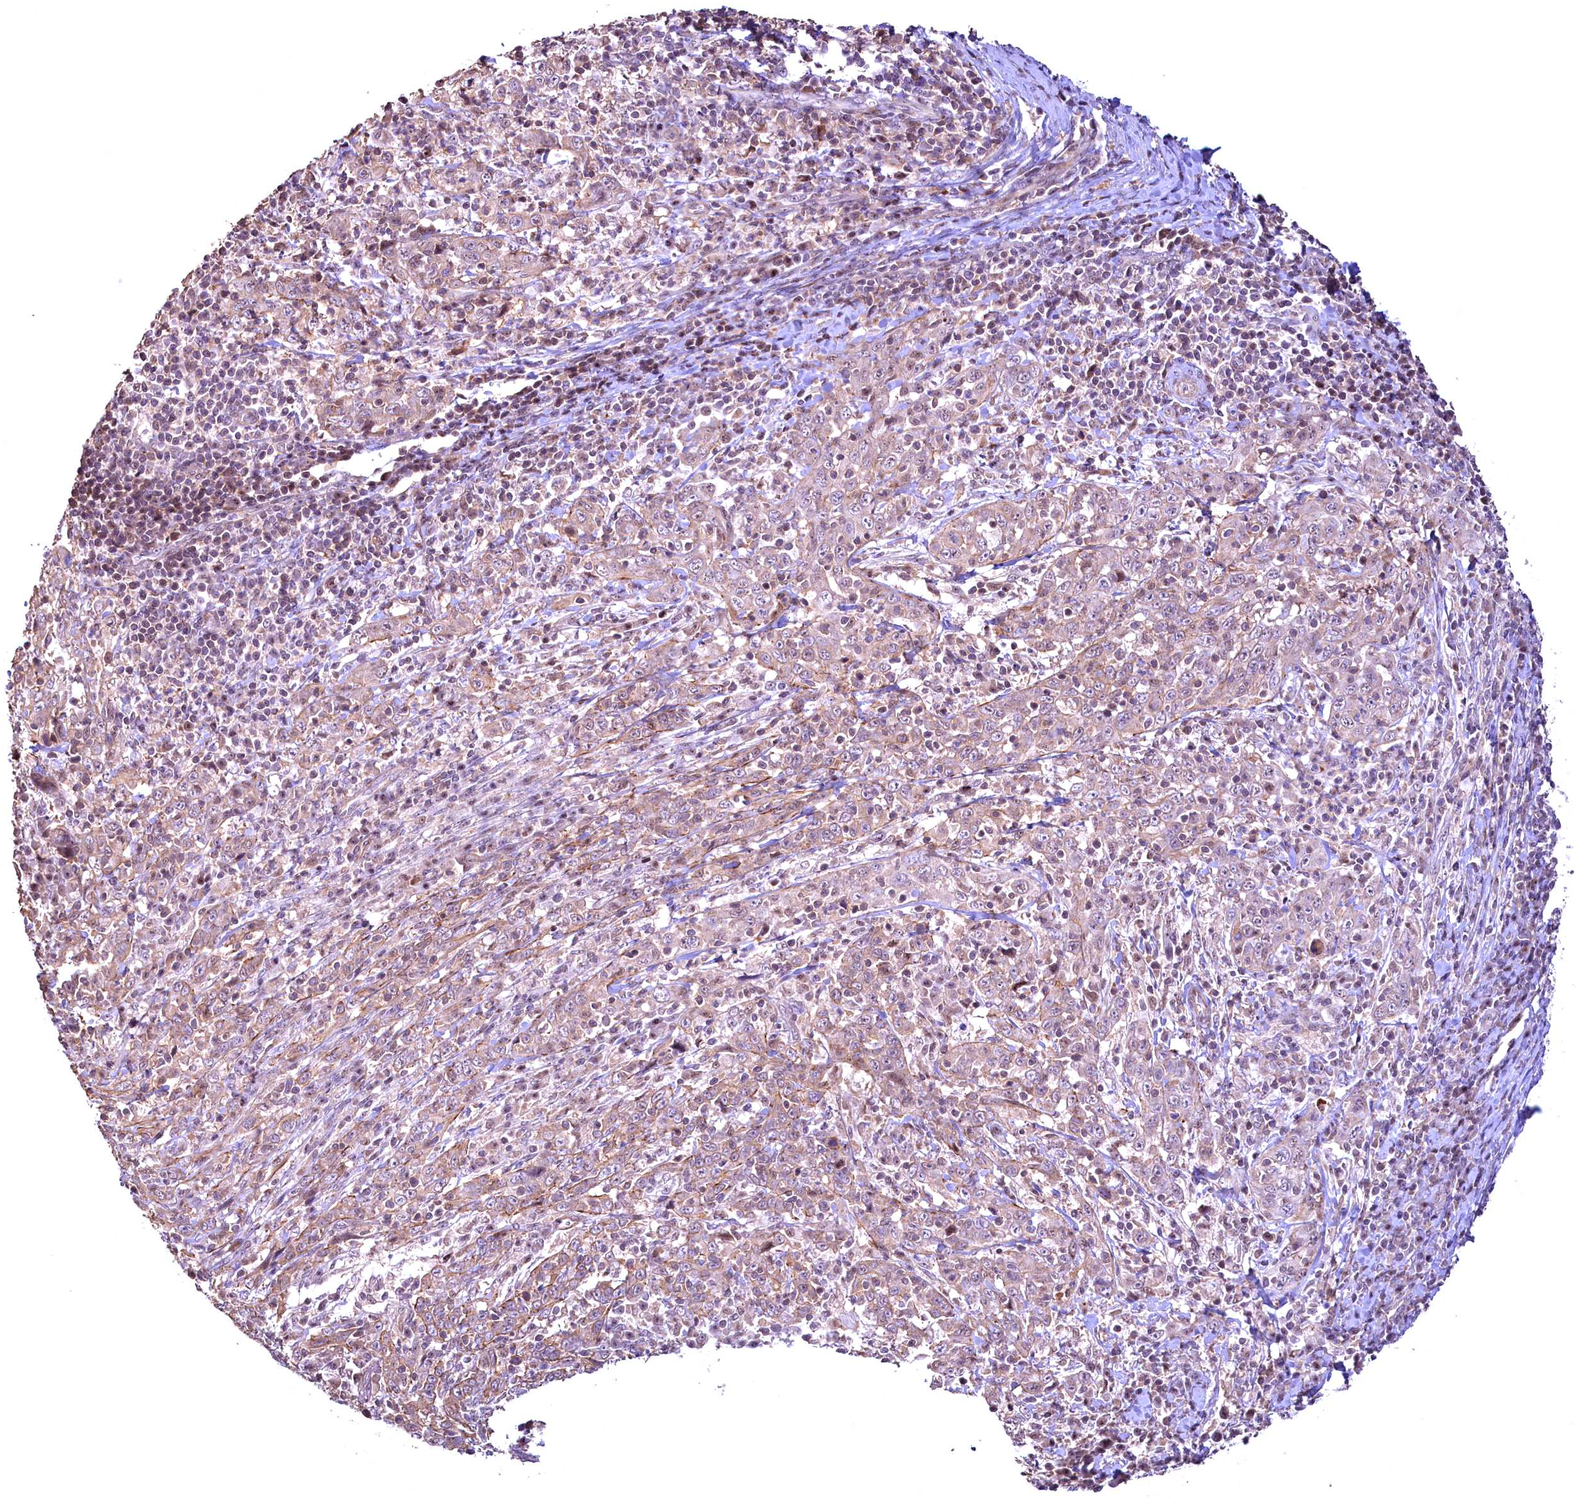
{"staining": {"intensity": "weak", "quantity": "<25%", "location": "cytoplasmic/membranous"}, "tissue": "cervical cancer", "cell_type": "Tumor cells", "image_type": "cancer", "snomed": [{"axis": "morphology", "description": "Squamous cell carcinoma, NOS"}, {"axis": "topography", "description": "Cervix"}], "caption": "This is a histopathology image of immunohistochemistry staining of cervical cancer (squamous cell carcinoma), which shows no staining in tumor cells.", "gene": "FUZ", "patient": {"sex": "female", "age": 46}}